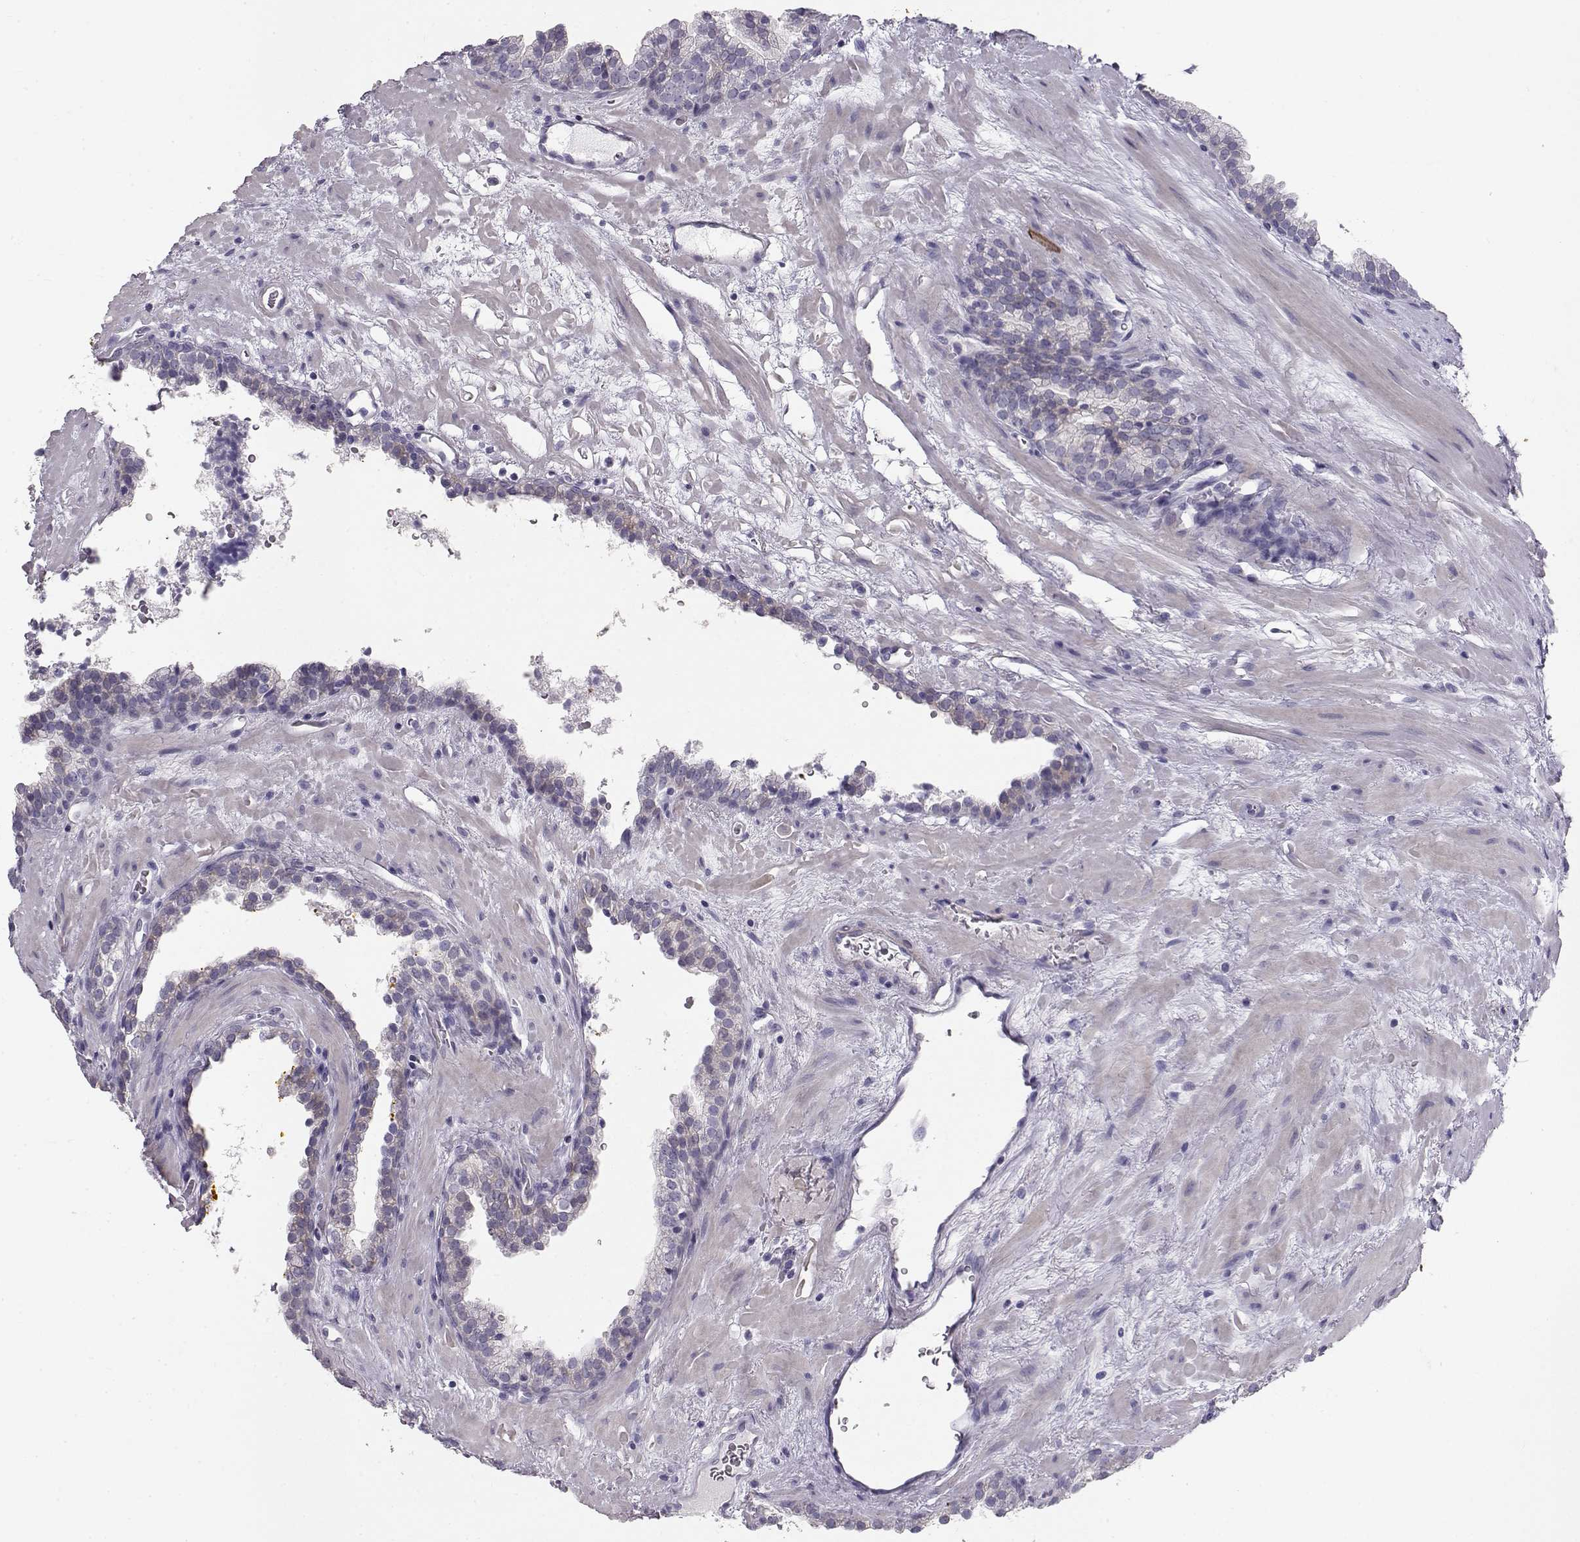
{"staining": {"intensity": "negative", "quantity": "none", "location": "none"}, "tissue": "prostate cancer", "cell_type": "Tumor cells", "image_type": "cancer", "snomed": [{"axis": "morphology", "description": "Adenocarcinoma, NOS"}, {"axis": "topography", "description": "Prostate"}], "caption": "Immunohistochemistry (IHC) image of human prostate cancer stained for a protein (brown), which demonstrates no staining in tumor cells.", "gene": "RD3", "patient": {"sex": "male", "age": 66}}